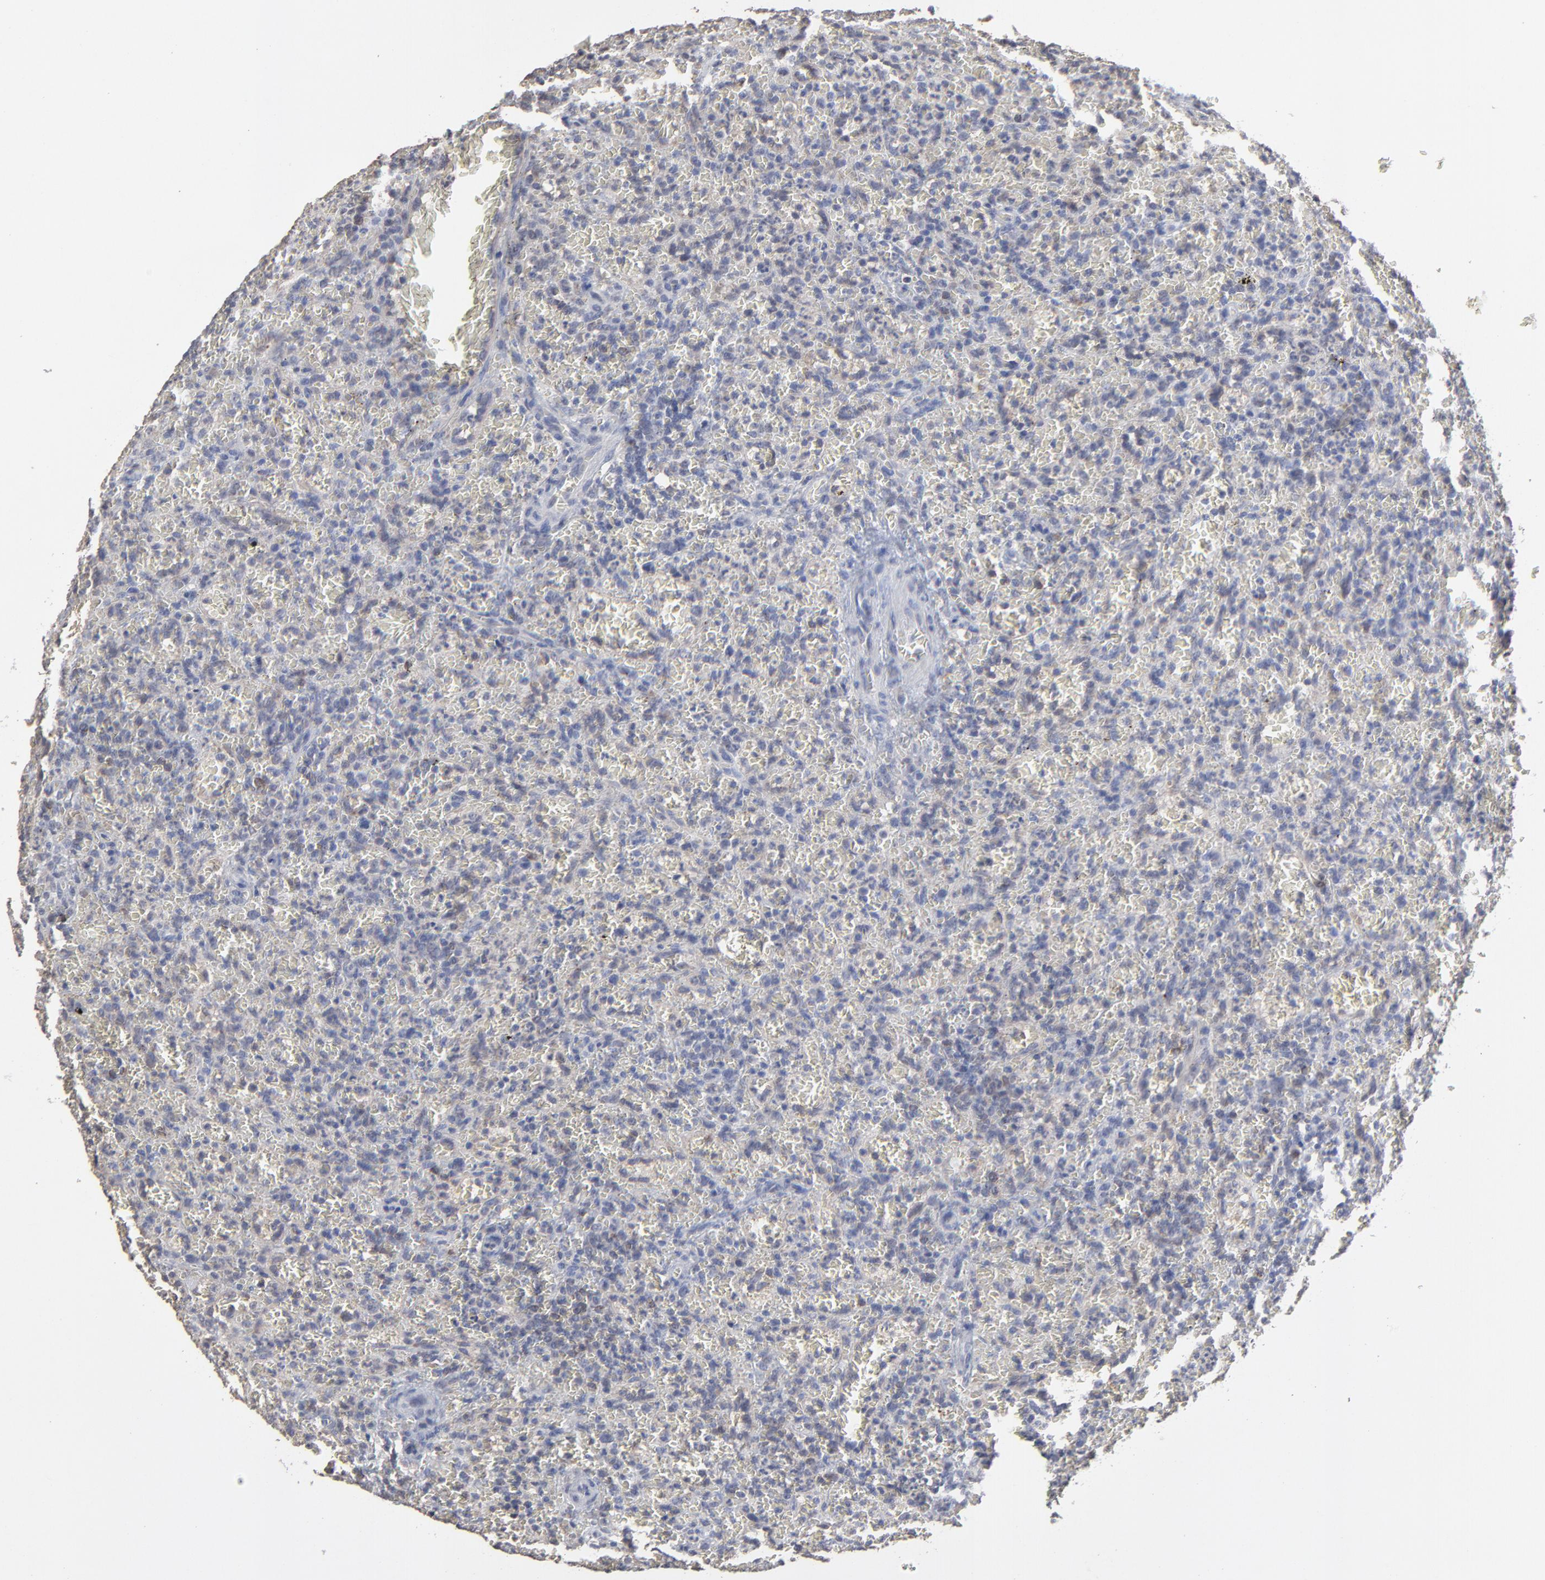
{"staining": {"intensity": "negative", "quantity": "none", "location": "none"}, "tissue": "lymphoma", "cell_type": "Tumor cells", "image_type": "cancer", "snomed": [{"axis": "morphology", "description": "Malignant lymphoma, non-Hodgkin's type, Low grade"}, {"axis": "topography", "description": "Spleen"}], "caption": "High power microscopy histopathology image of an immunohistochemistry photomicrograph of lymphoma, revealing no significant expression in tumor cells.", "gene": "VPREB3", "patient": {"sex": "female", "age": 64}}